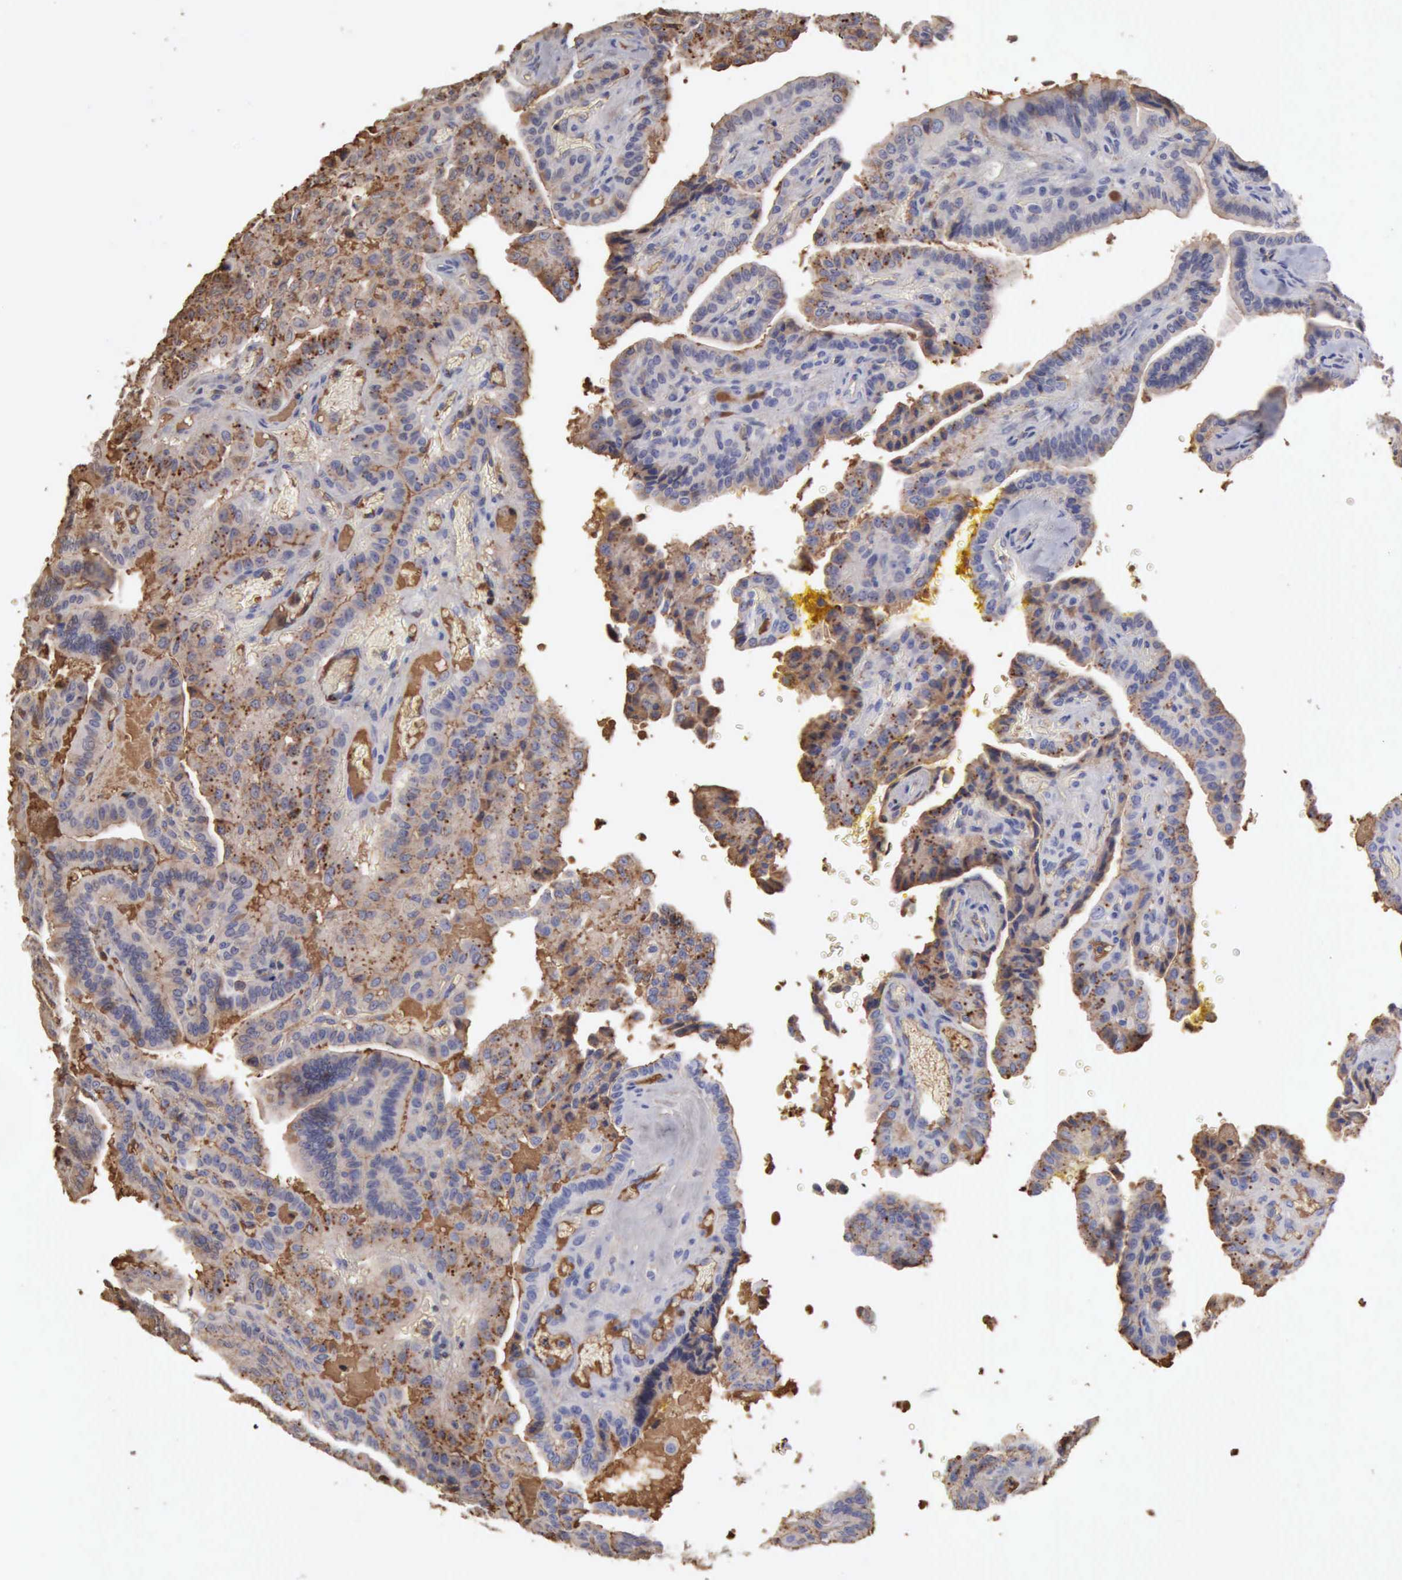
{"staining": {"intensity": "weak", "quantity": "25%-75%", "location": "cytoplasmic/membranous"}, "tissue": "thyroid cancer", "cell_type": "Tumor cells", "image_type": "cancer", "snomed": [{"axis": "morphology", "description": "Papillary adenocarcinoma, NOS"}, {"axis": "topography", "description": "Thyroid gland"}], "caption": "IHC (DAB) staining of papillary adenocarcinoma (thyroid) exhibits weak cytoplasmic/membranous protein staining in about 25%-75% of tumor cells.", "gene": "SERPINA1", "patient": {"sex": "male", "age": 87}}